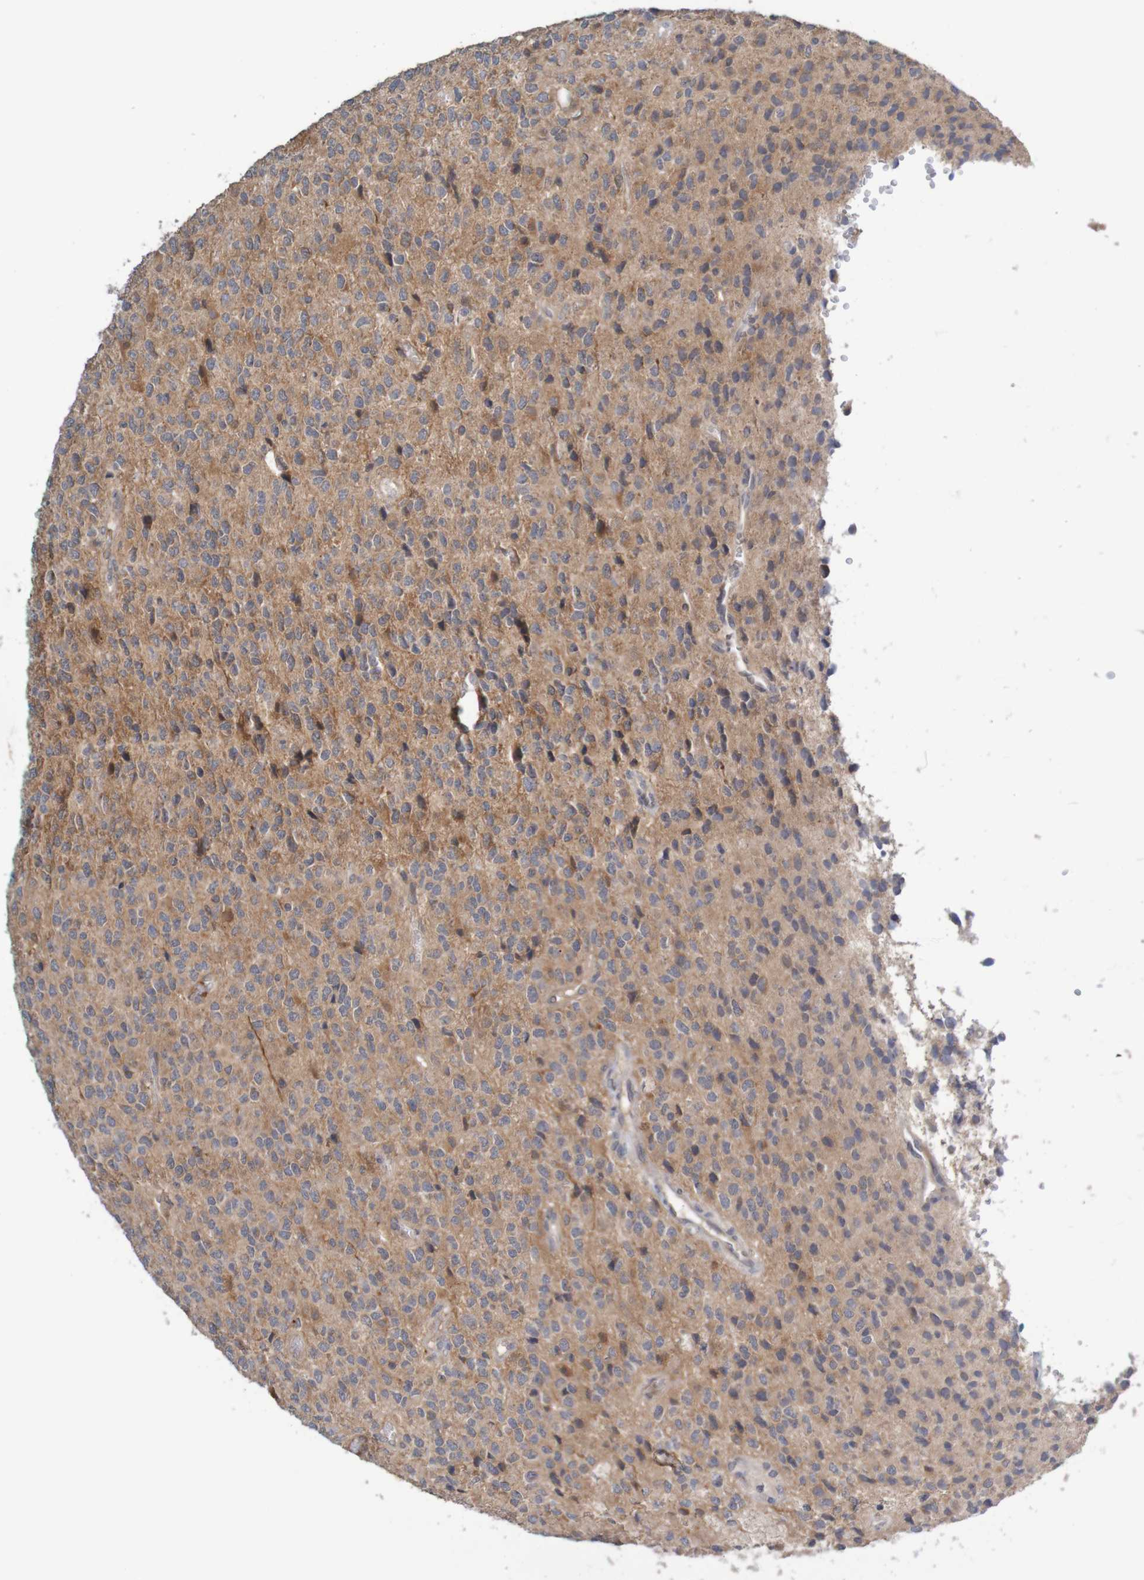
{"staining": {"intensity": "moderate", "quantity": ">75%", "location": "cytoplasmic/membranous"}, "tissue": "glioma", "cell_type": "Tumor cells", "image_type": "cancer", "snomed": [{"axis": "morphology", "description": "Glioma, malignant, High grade"}, {"axis": "topography", "description": "pancreas cauda"}], "caption": "About >75% of tumor cells in high-grade glioma (malignant) demonstrate moderate cytoplasmic/membranous protein positivity as visualized by brown immunohistochemical staining.", "gene": "ANKK1", "patient": {"sex": "male", "age": 60}}